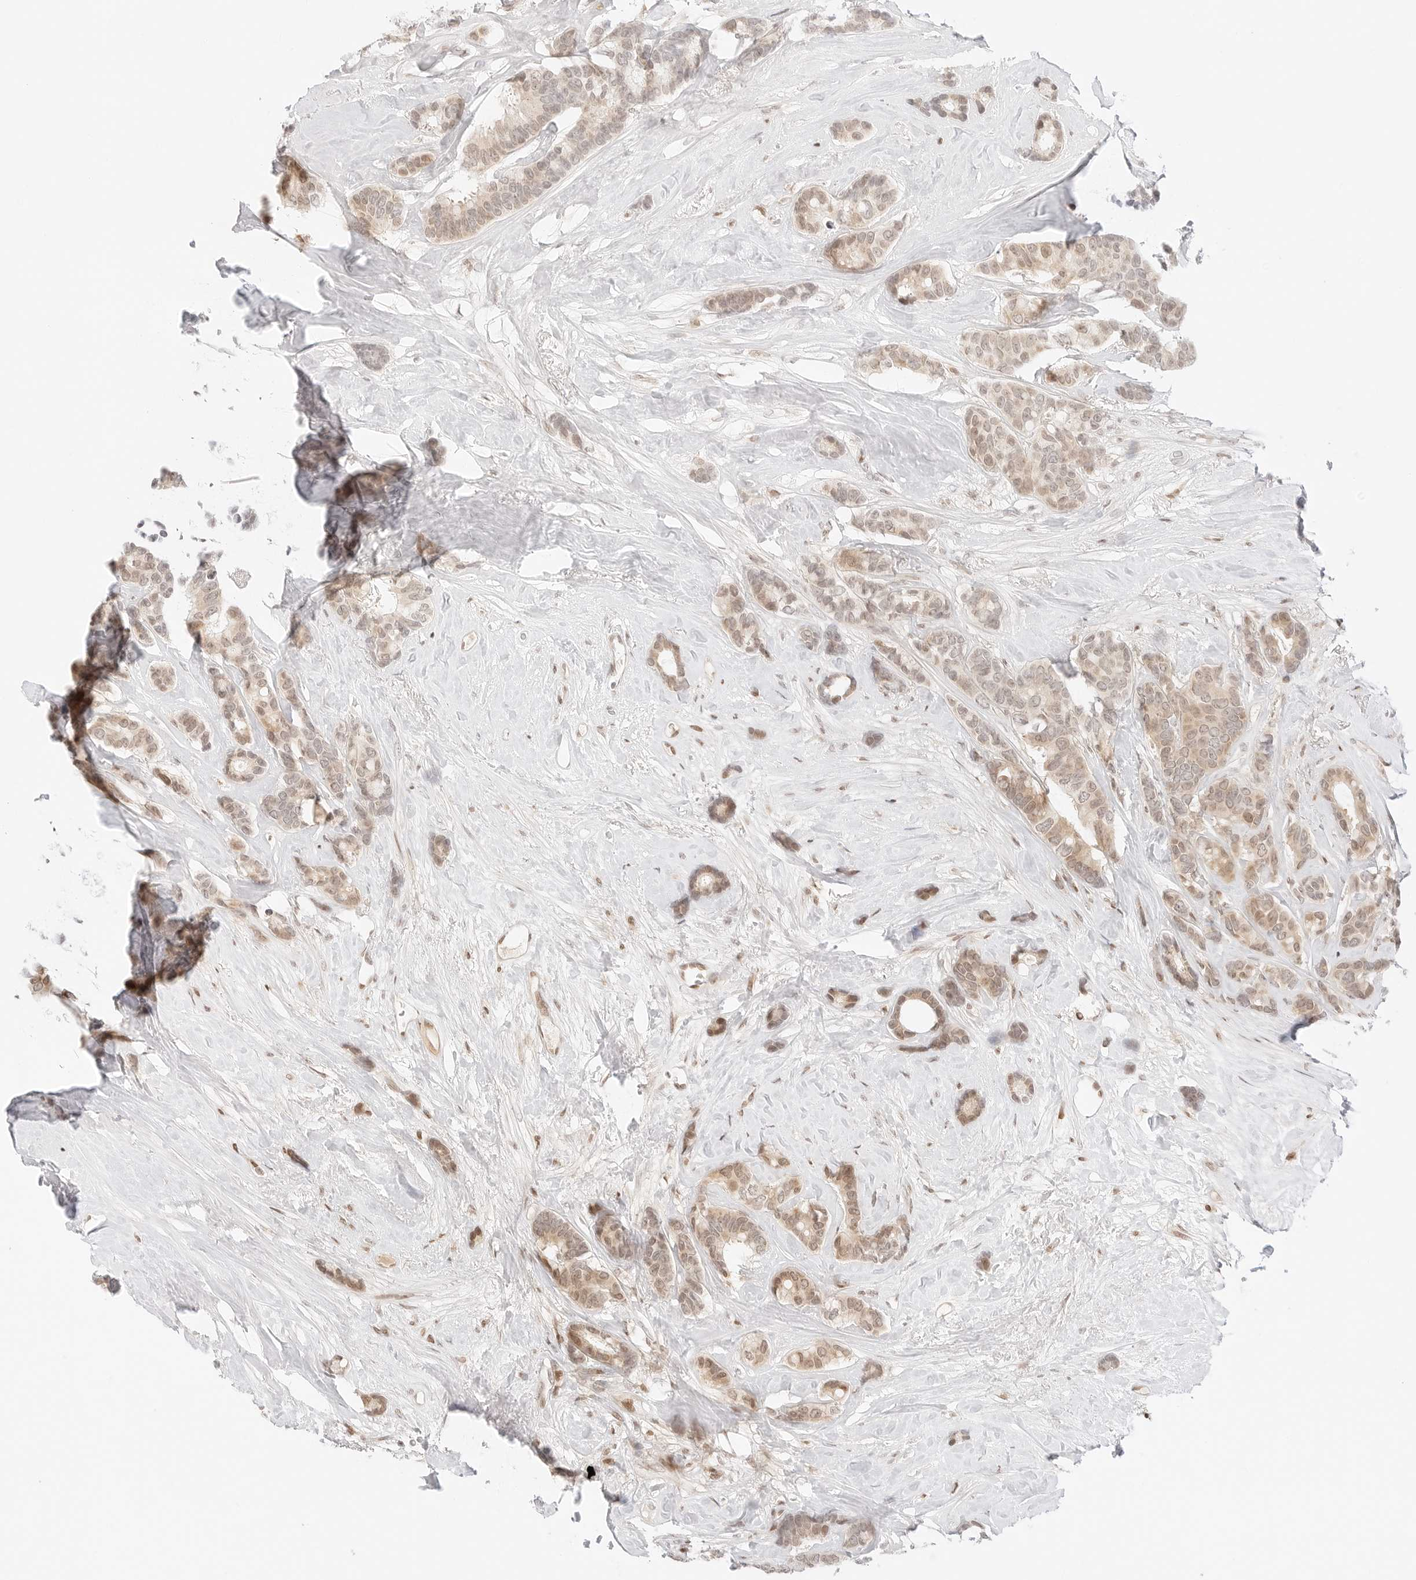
{"staining": {"intensity": "moderate", "quantity": ">75%", "location": "cytoplasmic/membranous,nuclear"}, "tissue": "breast cancer", "cell_type": "Tumor cells", "image_type": "cancer", "snomed": [{"axis": "morphology", "description": "Duct carcinoma"}, {"axis": "topography", "description": "Breast"}], "caption": "High-magnification brightfield microscopy of breast intraductal carcinoma stained with DAB (brown) and counterstained with hematoxylin (blue). tumor cells exhibit moderate cytoplasmic/membranous and nuclear staining is appreciated in about>75% of cells. (DAB (3,3'-diaminobenzidine) = brown stain, brightfield microscopy at high magnification).", "gene": "RPS6KL1", "patient": {"sex": "female", "age": 87}}